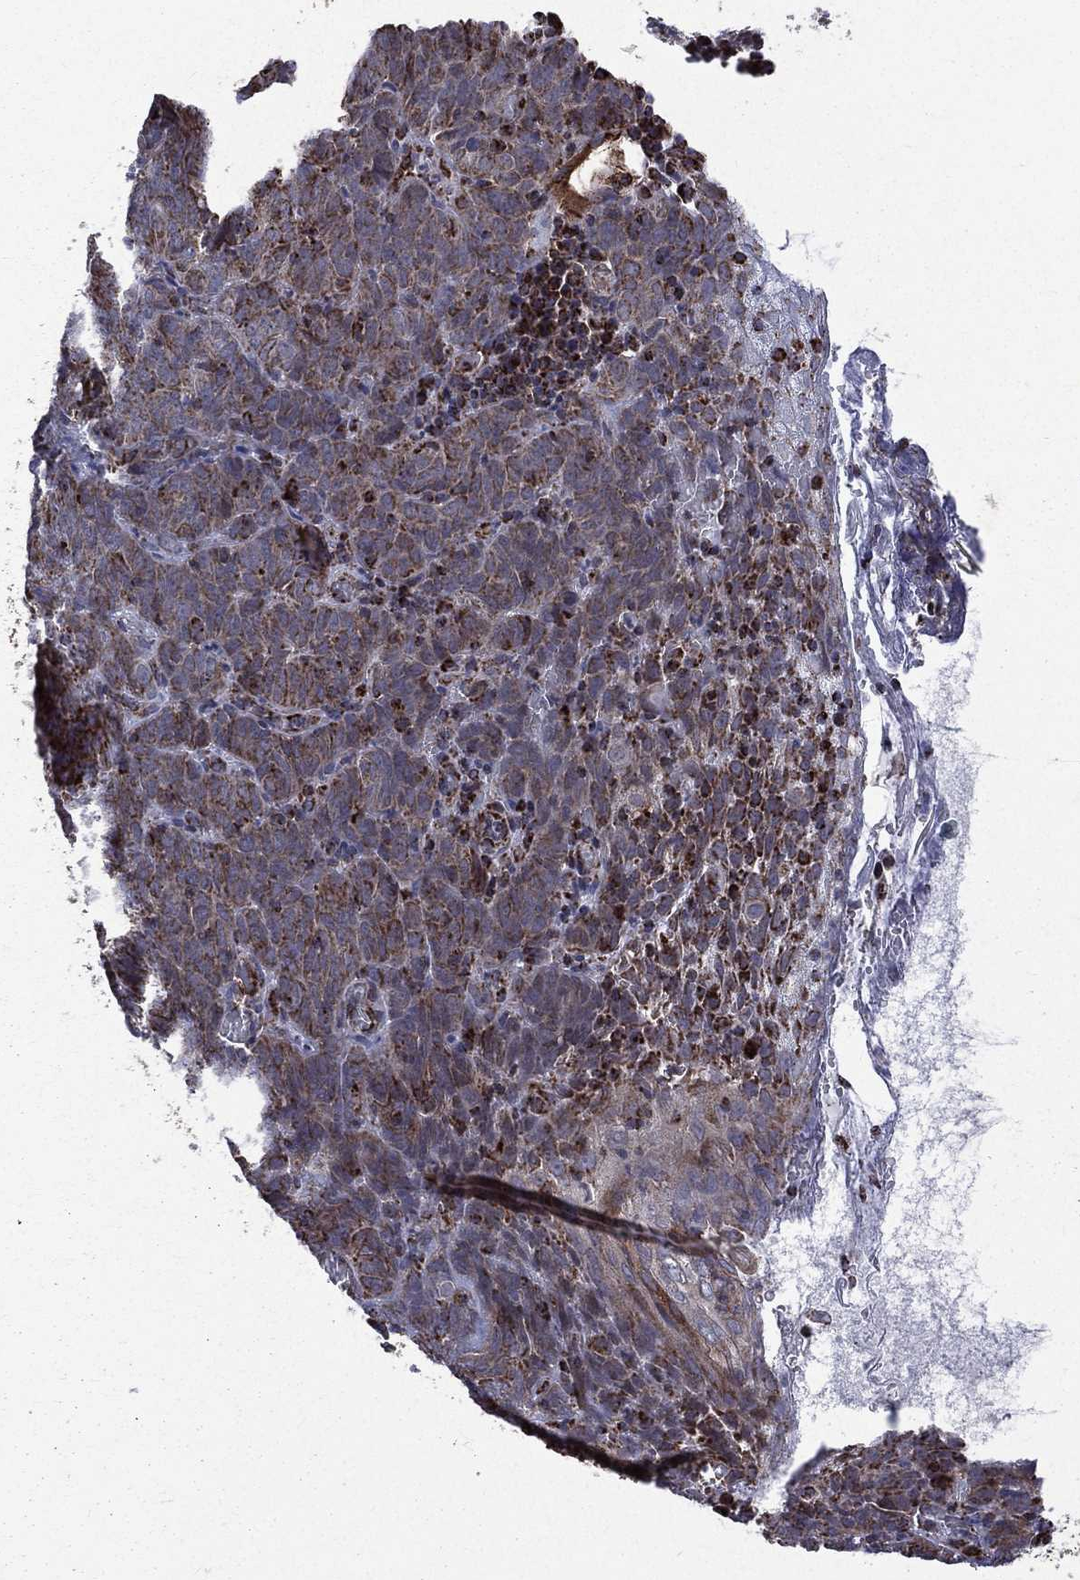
{"staining": {"intensity": "moderate", "quantity": "25%-75%", "location": "cytoplasmic/membranous"}, "tissue": "skin cancer", "cell_type": "Tumor cells", "image_type": "cancer", "snomed": [{"axis": "morphology", "description": "Squamous cell carcinoma, NOS"}, {"axis": "topography", "description": "Skin"}, {"axis": "topography", "description": "Anal"}], "caption": "High-power microscopy captured an immunohistochemistry histopathology image of skin squamous cell carcinoma, revealing moderate cytoplasmic/membranous staining in approximately 25%-75% of tumor cells.", "gene": "GOT2", "patient": {"sex": "female", "age": 51}}